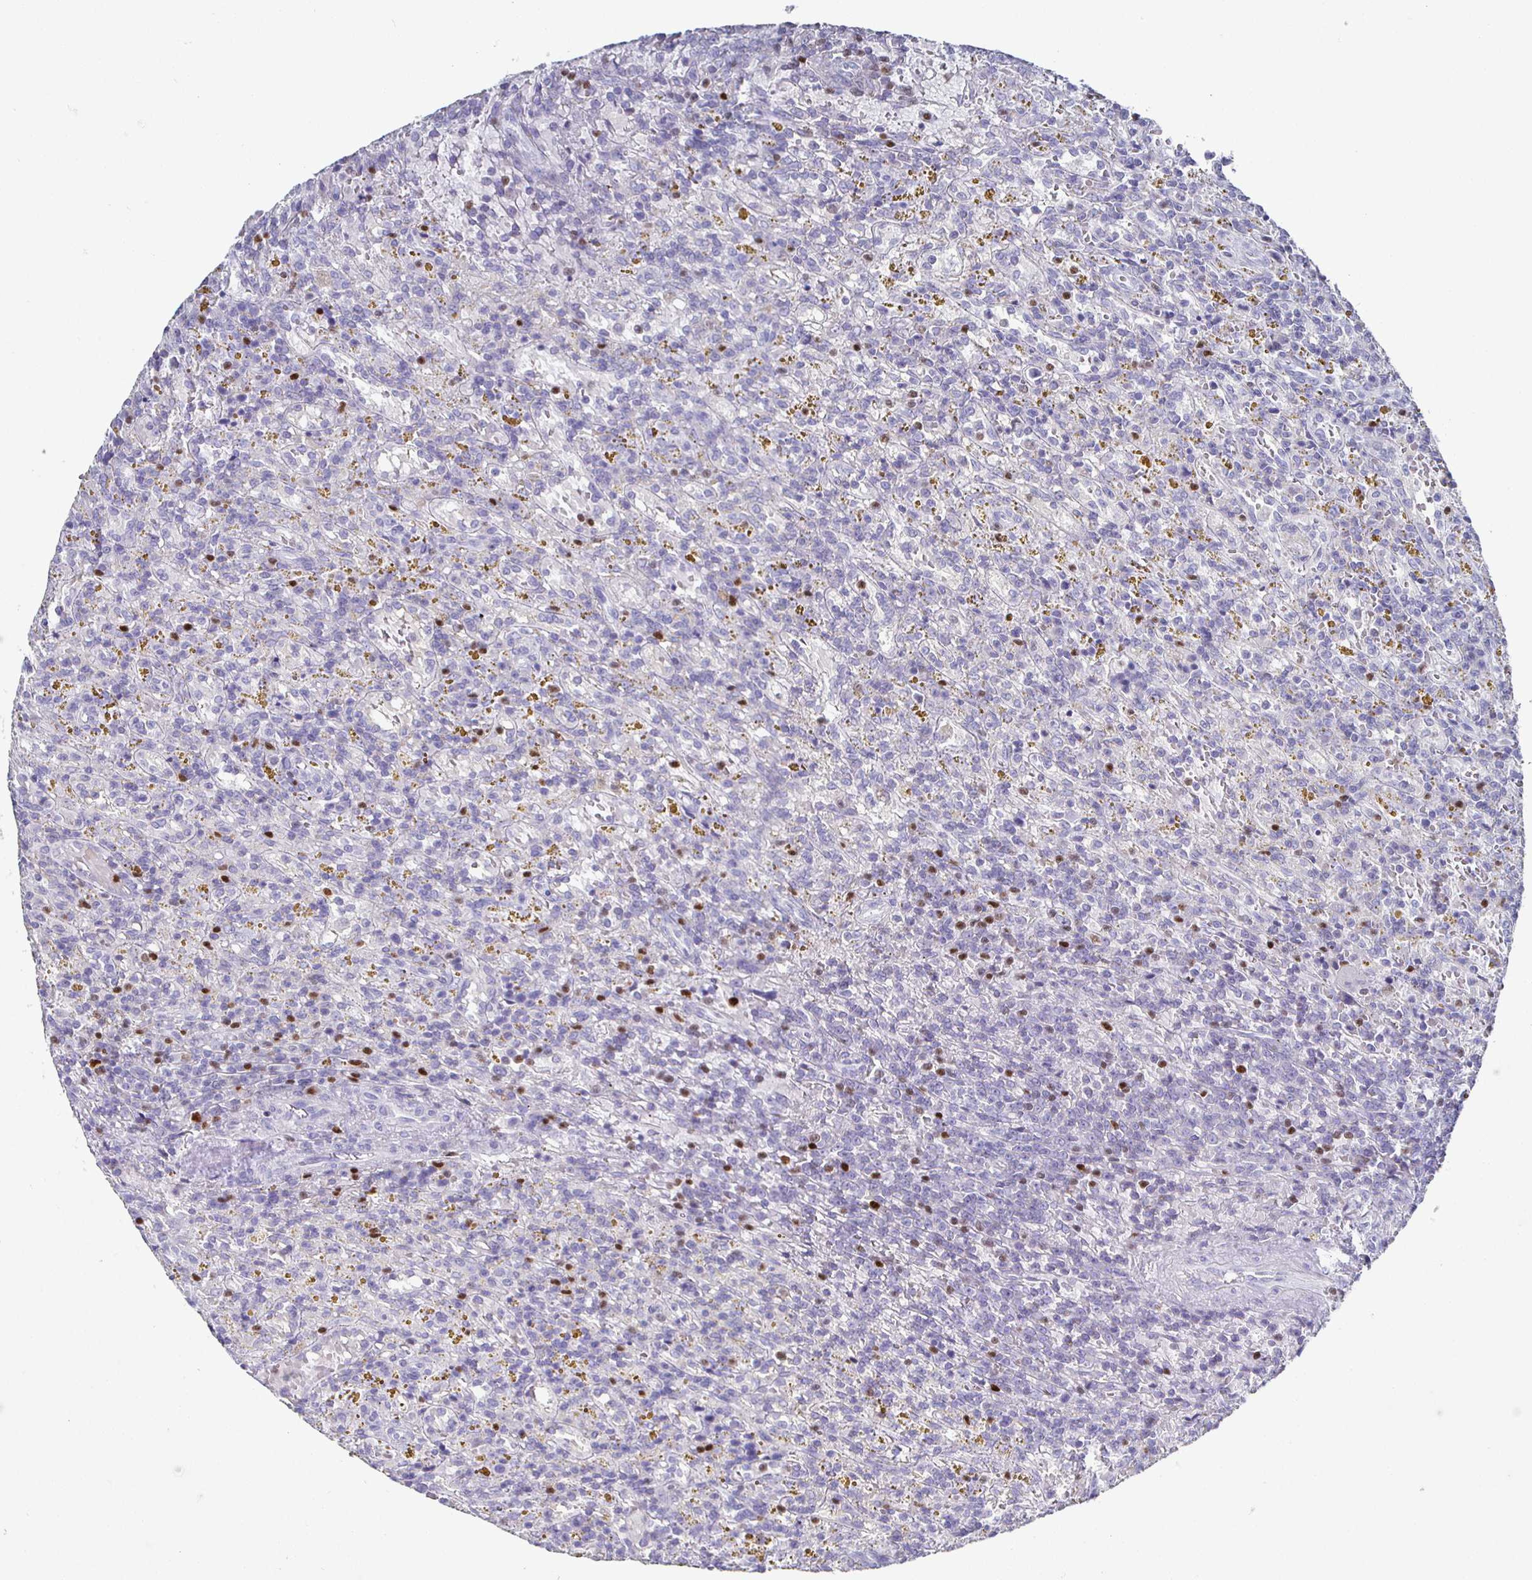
{"staining": {"intensity": "negative", "quantity": "none", "location": "none"}, "tissue": "lymphoma", "cell_type": "Tumor cells", "image_type": "cancer", "snomed": [{"axis": "morphology", "description": "Malignant lymphoma, non-Hodgkin's type, Low grade"}, {"axis": "topography", "description": "Spleen"}], "caption": "Immunohistochemistry micrograph of human lymphoma stained for a protein (brown), which exhibits no expression in tumor cells.", "gene": "RUNX2", "patient": {"sex": "female", "age": 65}}